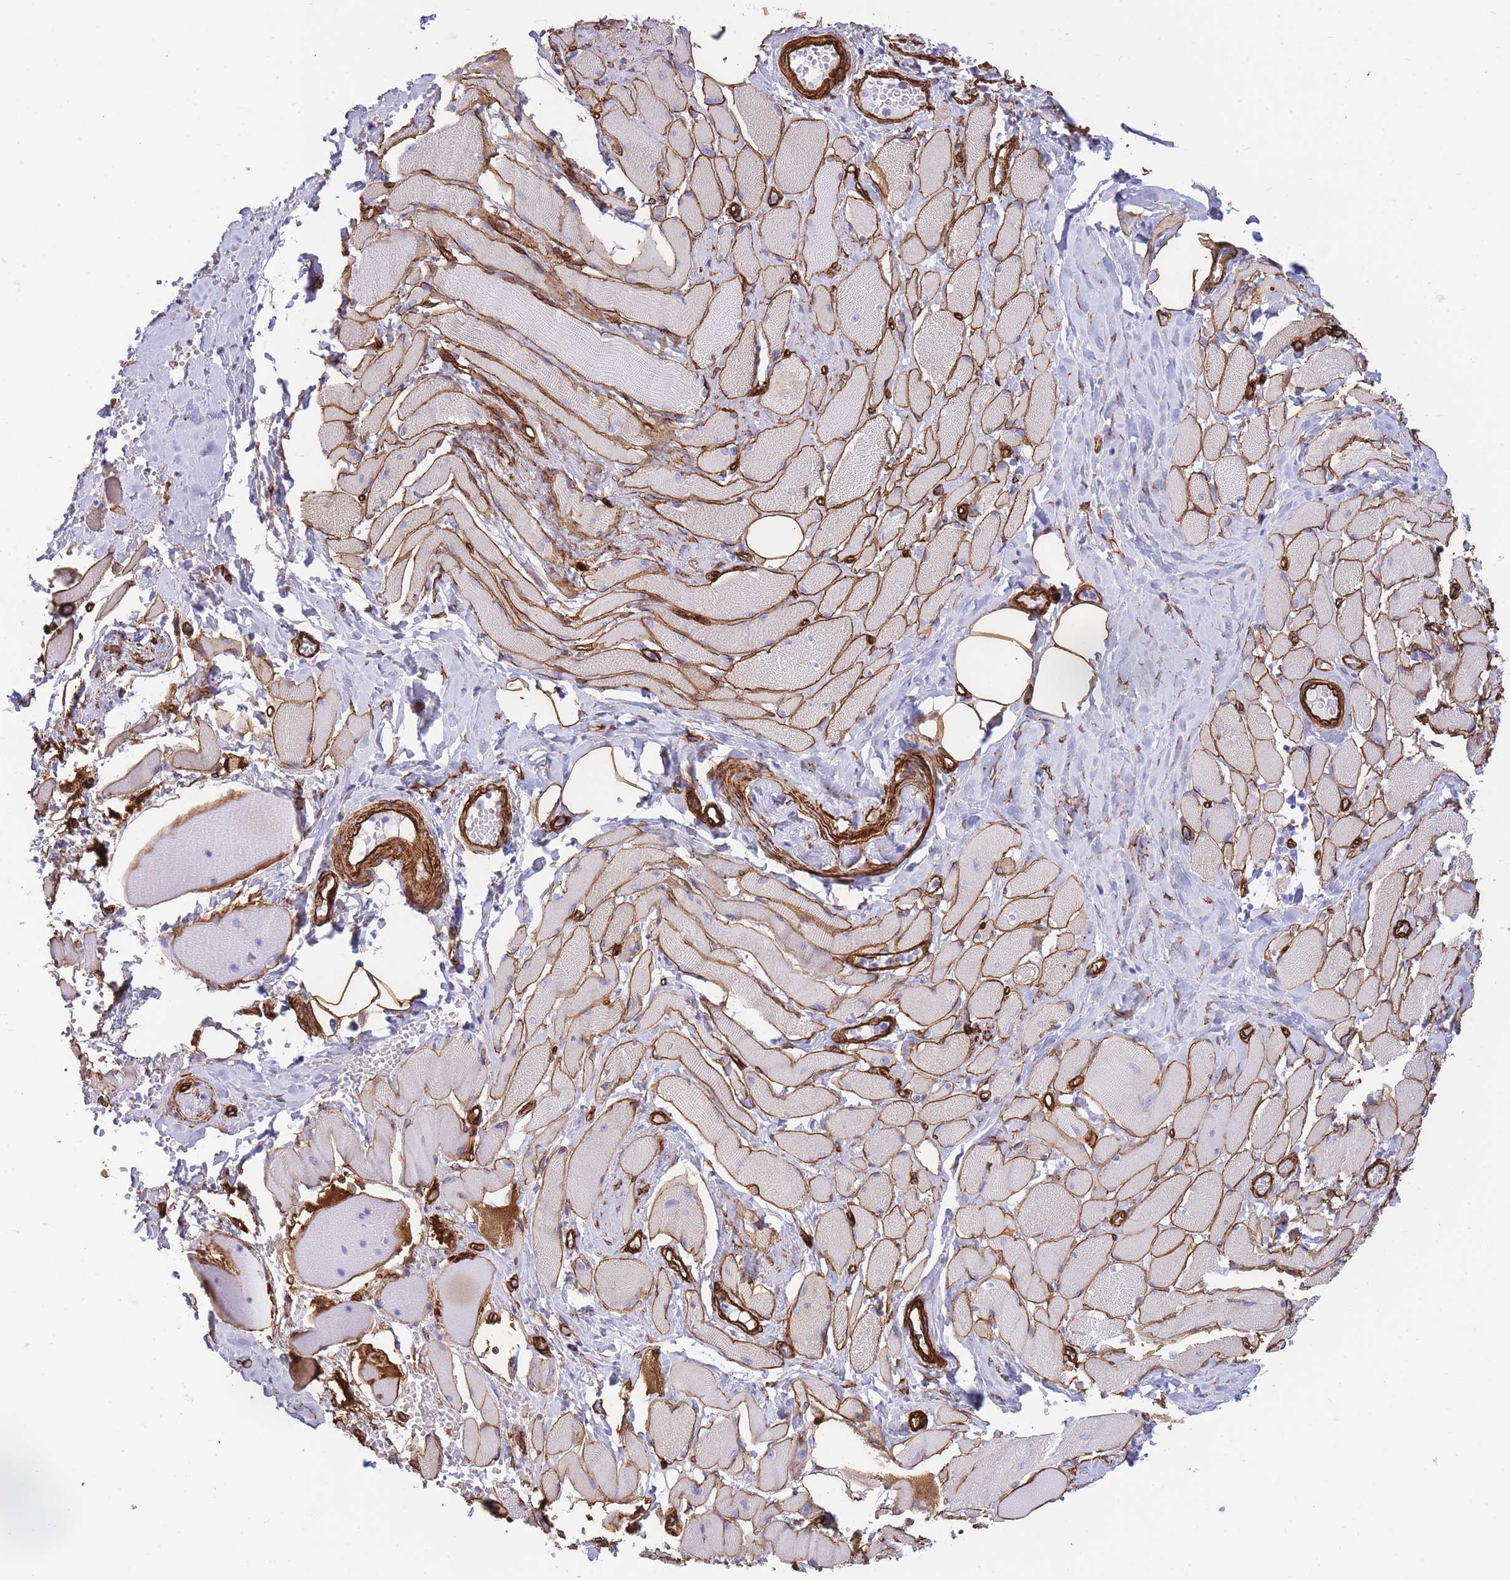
{"staining": {"intensity": "moderate", "quantity": ">75%", "location": "cytoplasmic/membranous"}, "tissue": "skeletal muscle", "cell_type": "Myocytes", "image_type": "normal", "snomed": [{"axis": "morphology", "description": "Normal tissue, NOS"}, {"axis": "morphology", "description": "Basal cell carcinoma"}, {"axis": "topography", "description": "Skeletal muscle"}], "caption": "Moderate cytoplasmic/membranous positivity is present in approximately >75% of myocytes in unremarkable skeletal muscle. The staining was performed using DAB (3,3'-diaminobenzidine), with brown indicating positive protein expression. Nuclei are stained blue with hematoxylin.", "gene": "CAVIN1", "patient": {"sex": "female", "age": 64}}